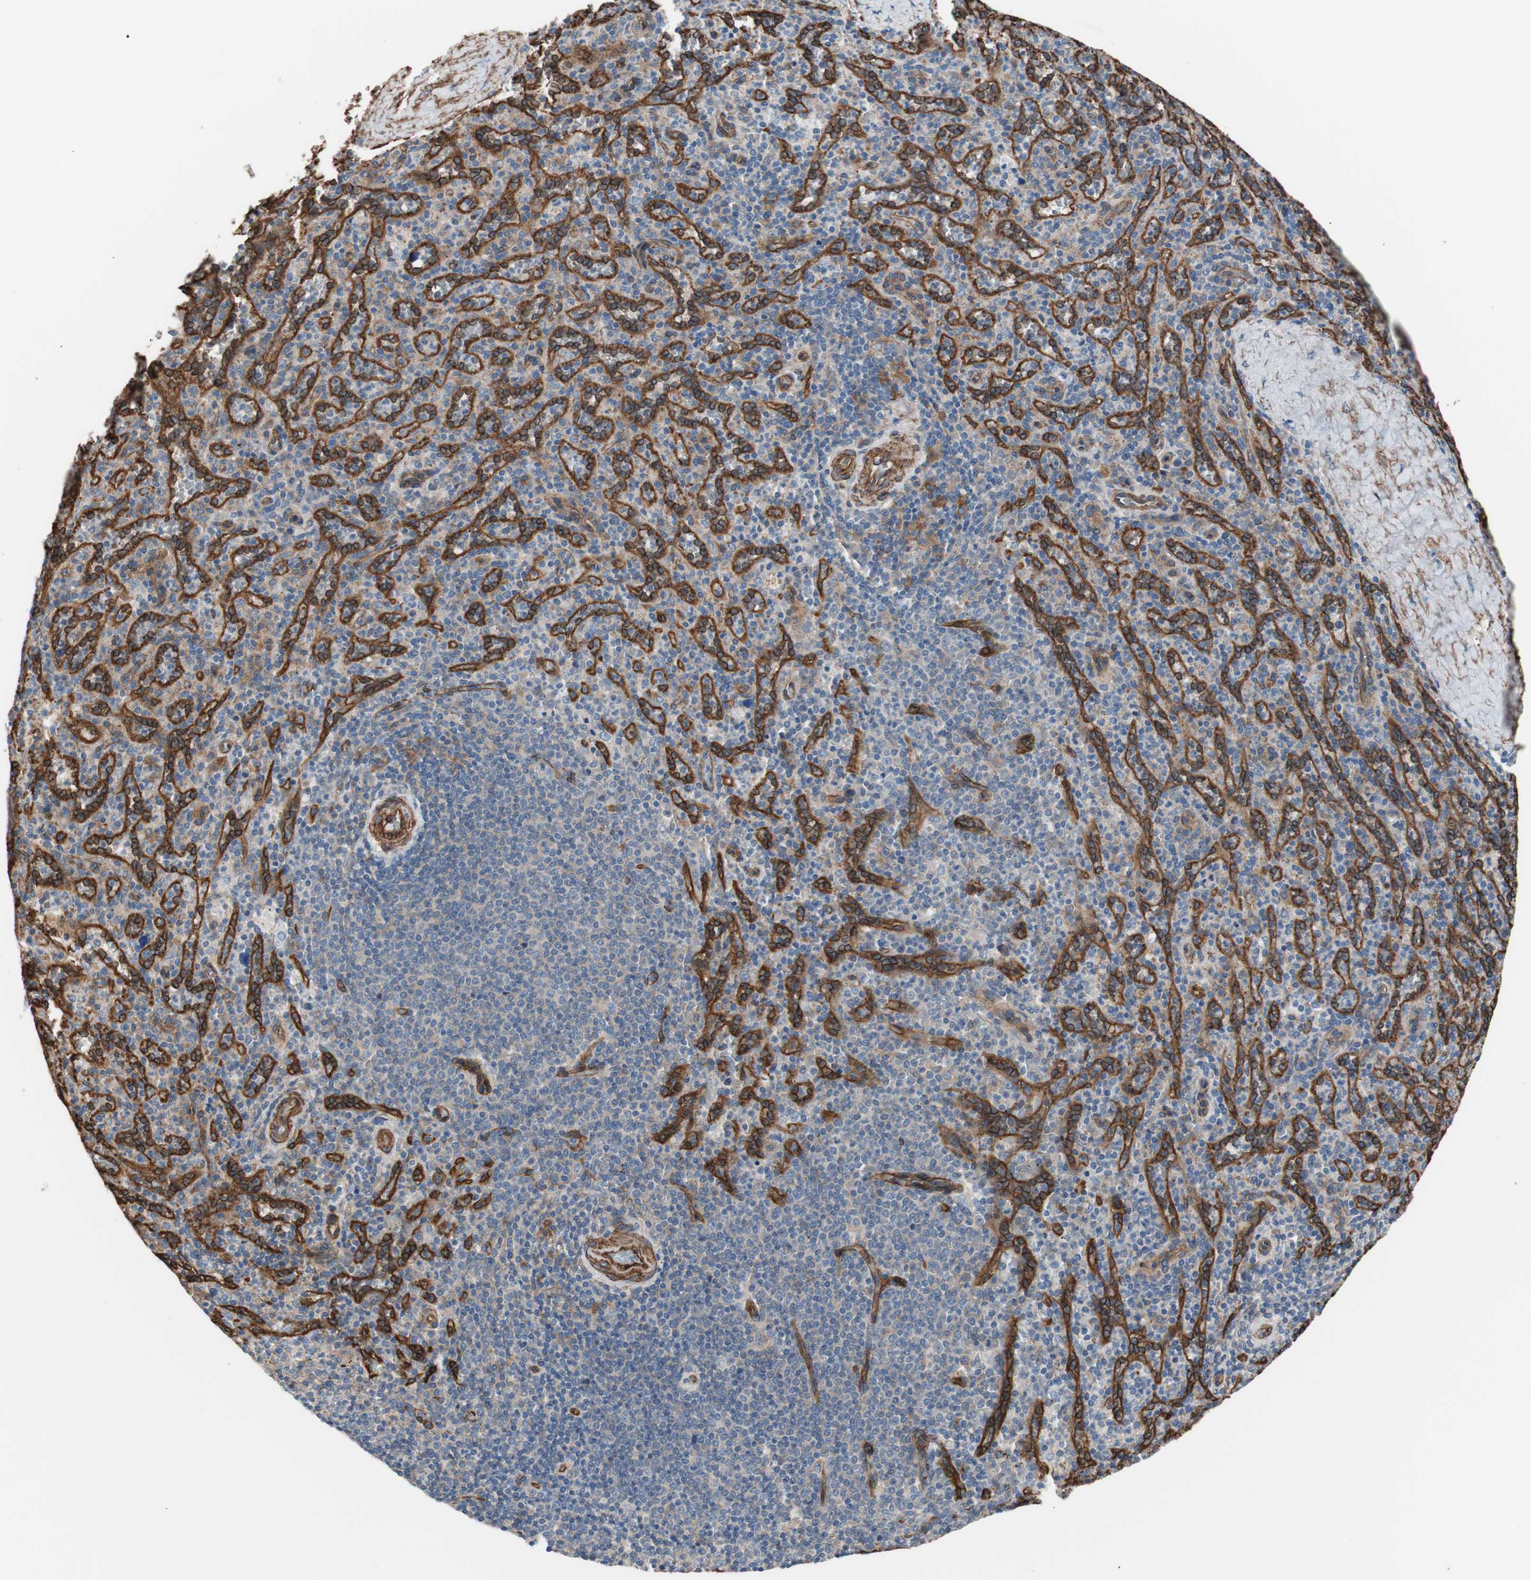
{"staining": {"intensity": "negative", "quantity": "none", "location": "none"}, "tissue": "spleen", "cell_type": "Cells in red pulp", "image_type": "normal", "snomed": [{"axis": "morphology", "description": "Normal tissue, NOS"}, {"axis": "topography", "description": "Spleen"}], "caption": "This micrograph is of benign spleen stained with immunohistochemistry to label a protein in brown with the nuclei are counter-stained blue. There is no staining in cells in red pulp.", "gene": "SPINT1", "patient": {"sex": "male", "age": 36}}